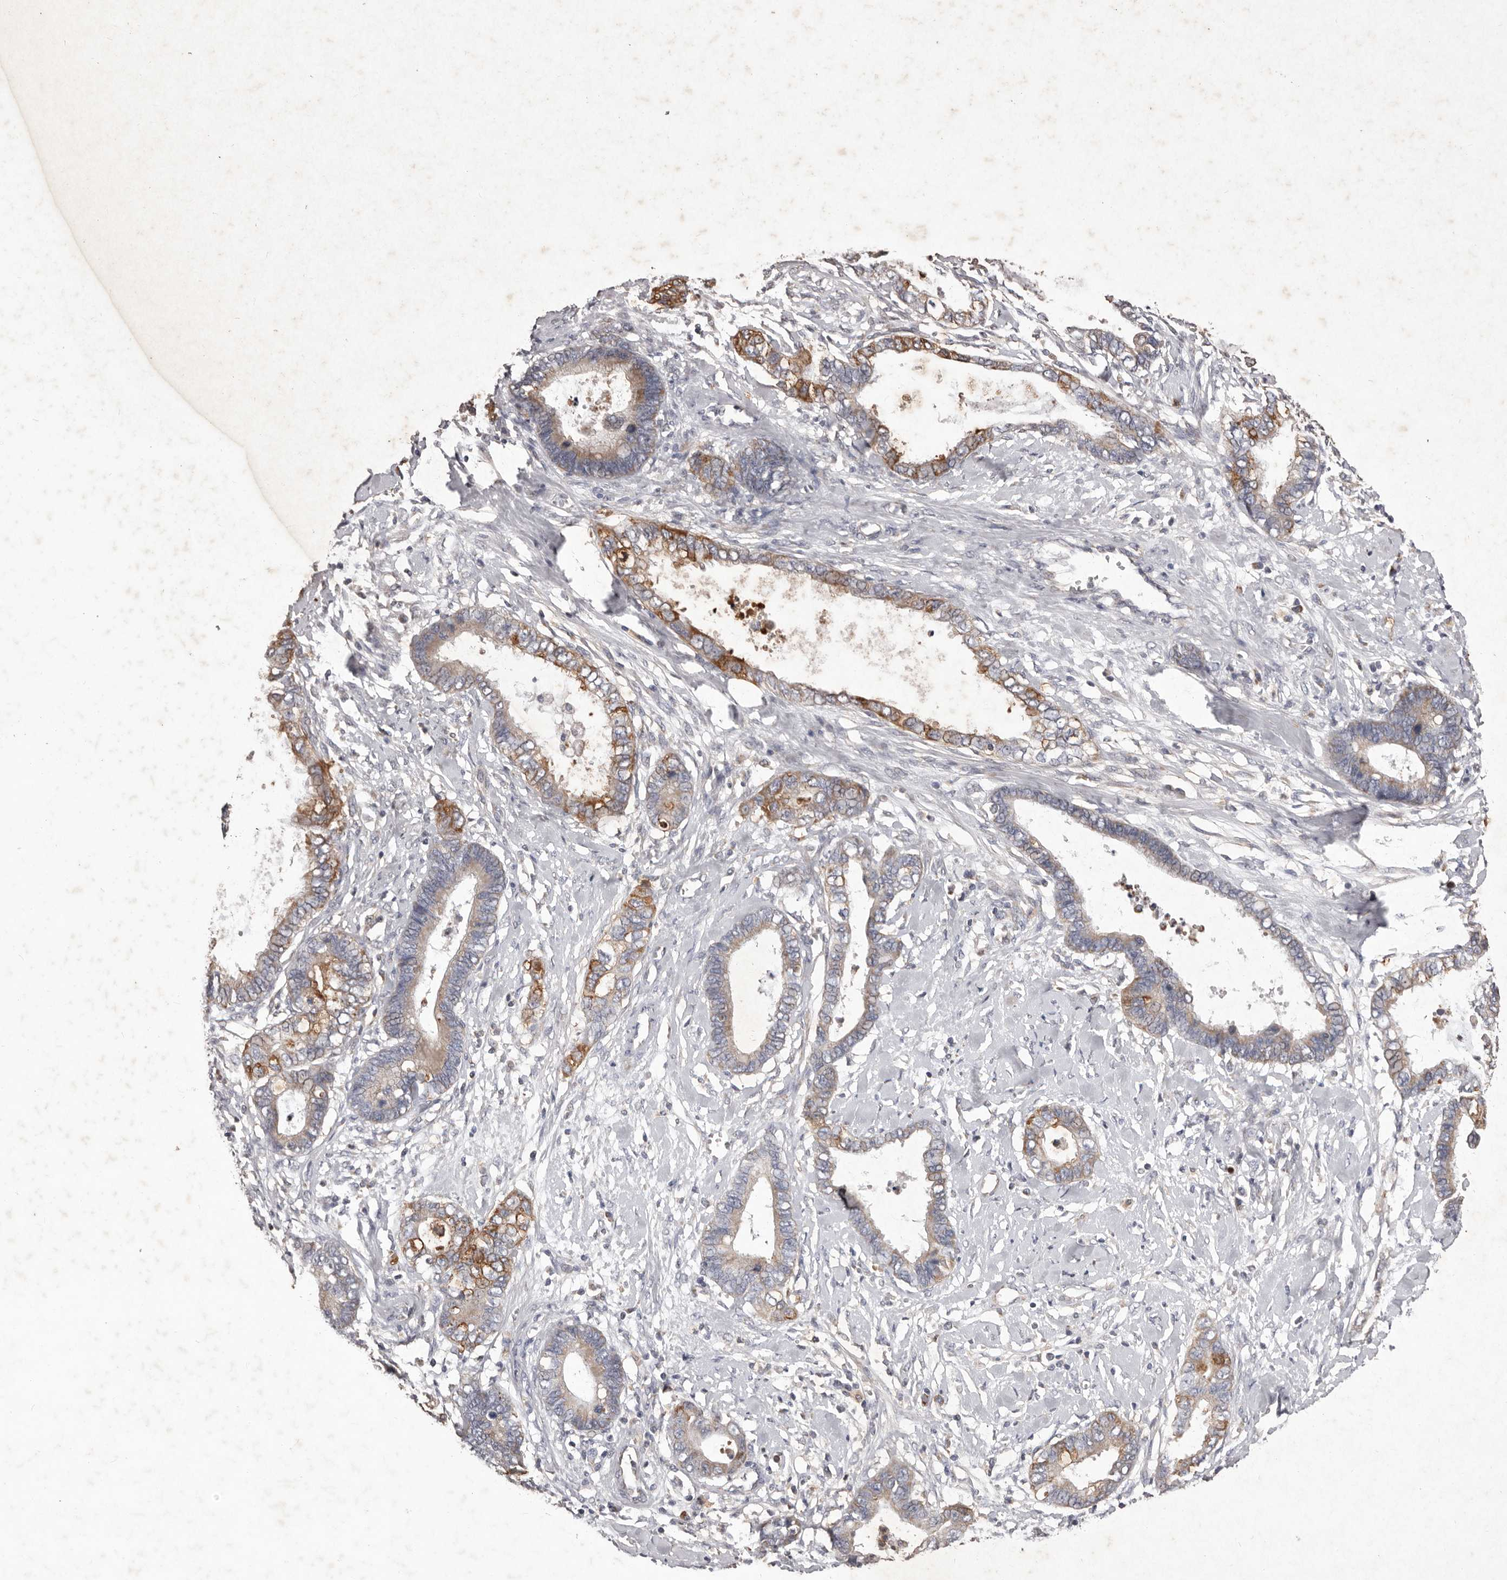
{"staining": {"intensity": "moderate", "quantity": "25%-75%", "location": "cytoplasmic/membranous"}, "tissue": "cervical cancer", "cell_type": "Tumor cells", "image_type": "cancer", "snomed": [{"axis": "morphology", "description": "Adenocarcinoma, NOS"}, {"axis": "topography", "description": "Cervix"}], "caption": "Tumor cells show moderate cytoplasmic/membranous positivity in about 25%-75% of cells in cervical cancer.", "gene": "CXCL14", "patient": {"sex": "female", "age": 44}}